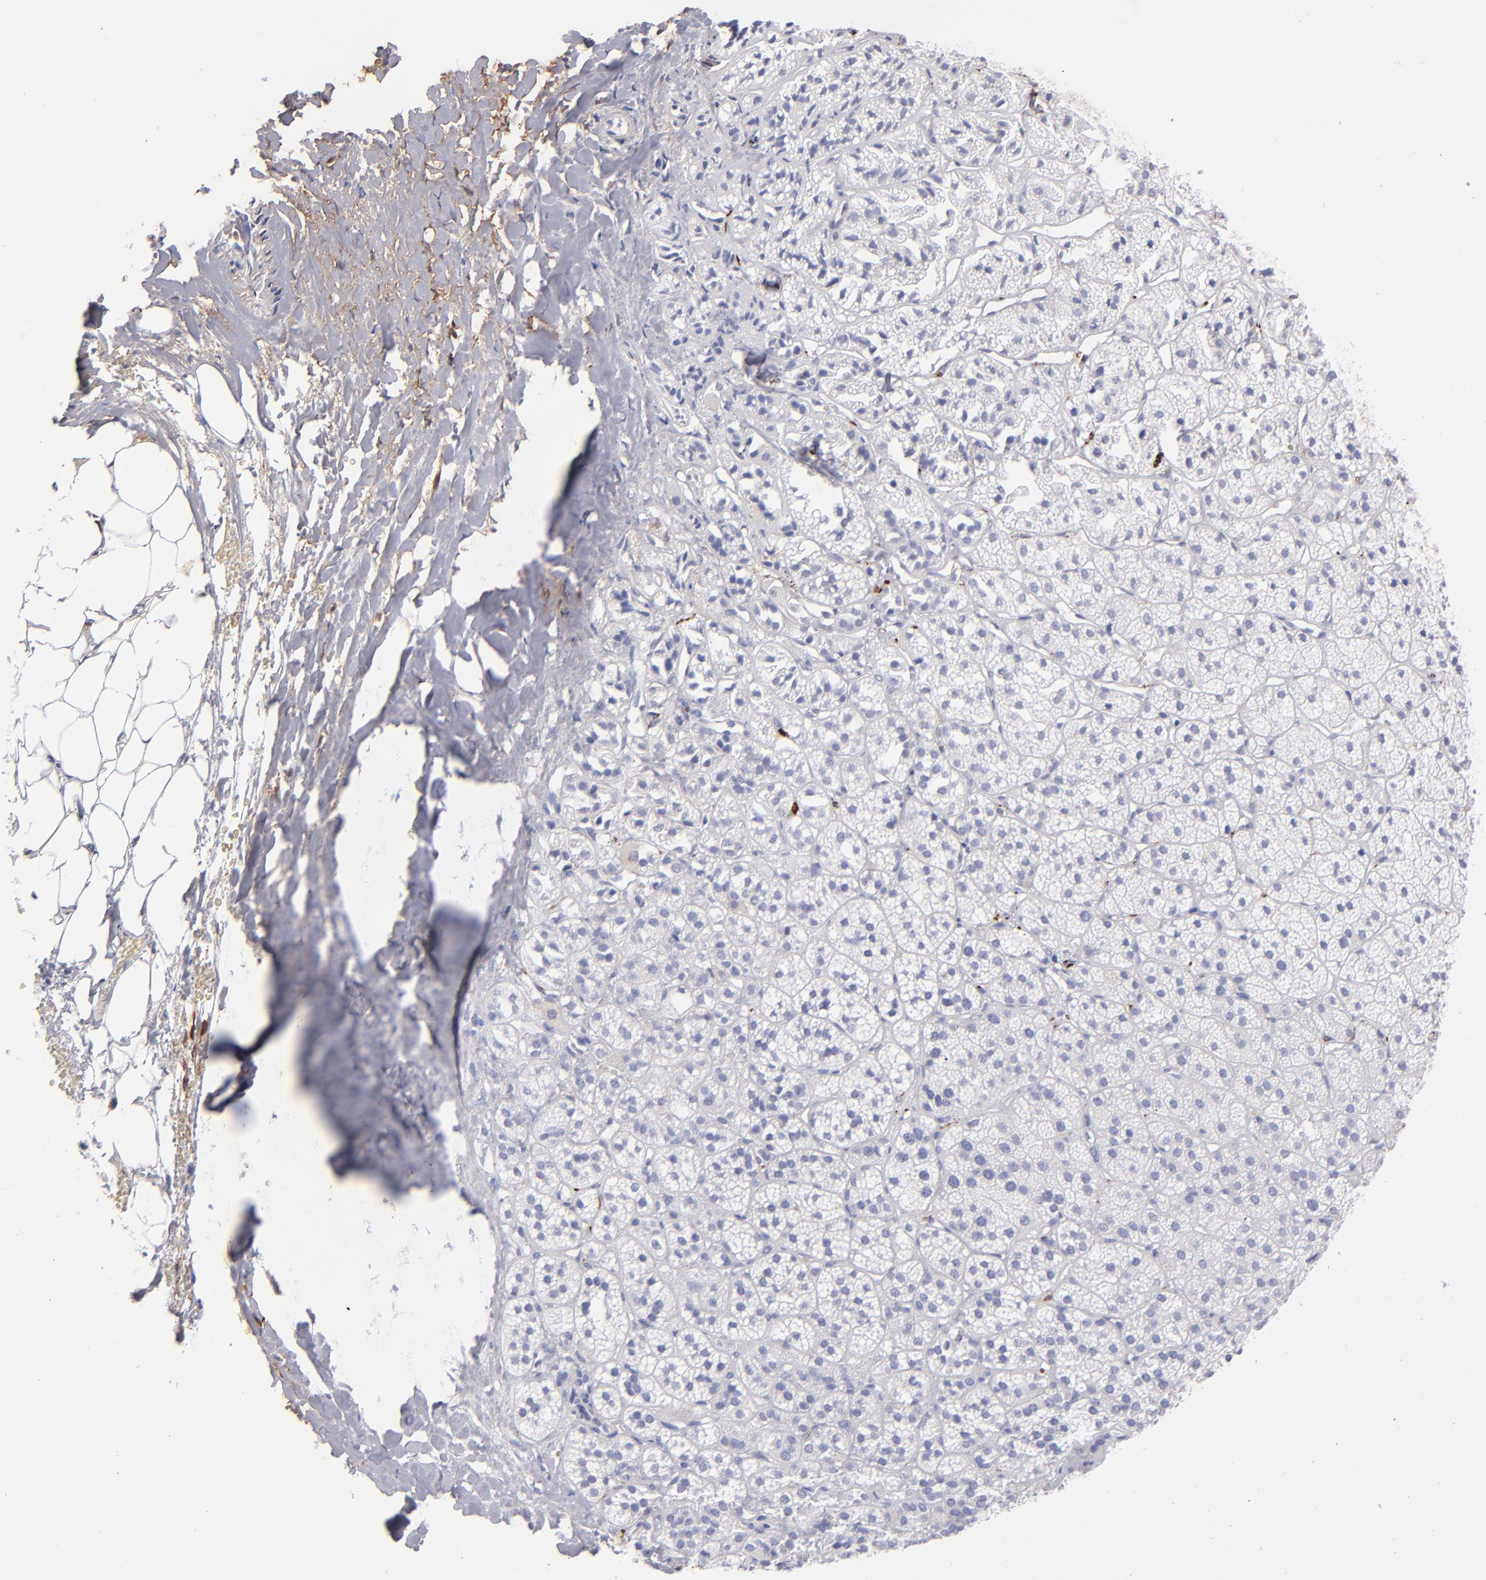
{"staining": {"intensity": "negative", "quantity": "none", "location": "none"}, "tissue": "adrenal gland", "cell_type": "Glandular cells", "image_type": "normal", "snomed": [{"axis": "morphology", "description": "Normal tissue, NOS"}, {"axis": "topography", "description": "Adrenal gland"}], "caption": "A photomicrograph of adrenal gland stained for a protein reveals no brown staining in glandular cells. (IHC, brightfield microscopy, high magnification).", "gene": "AHNAK2", "patient": {"sex": "female", "age": 71}}